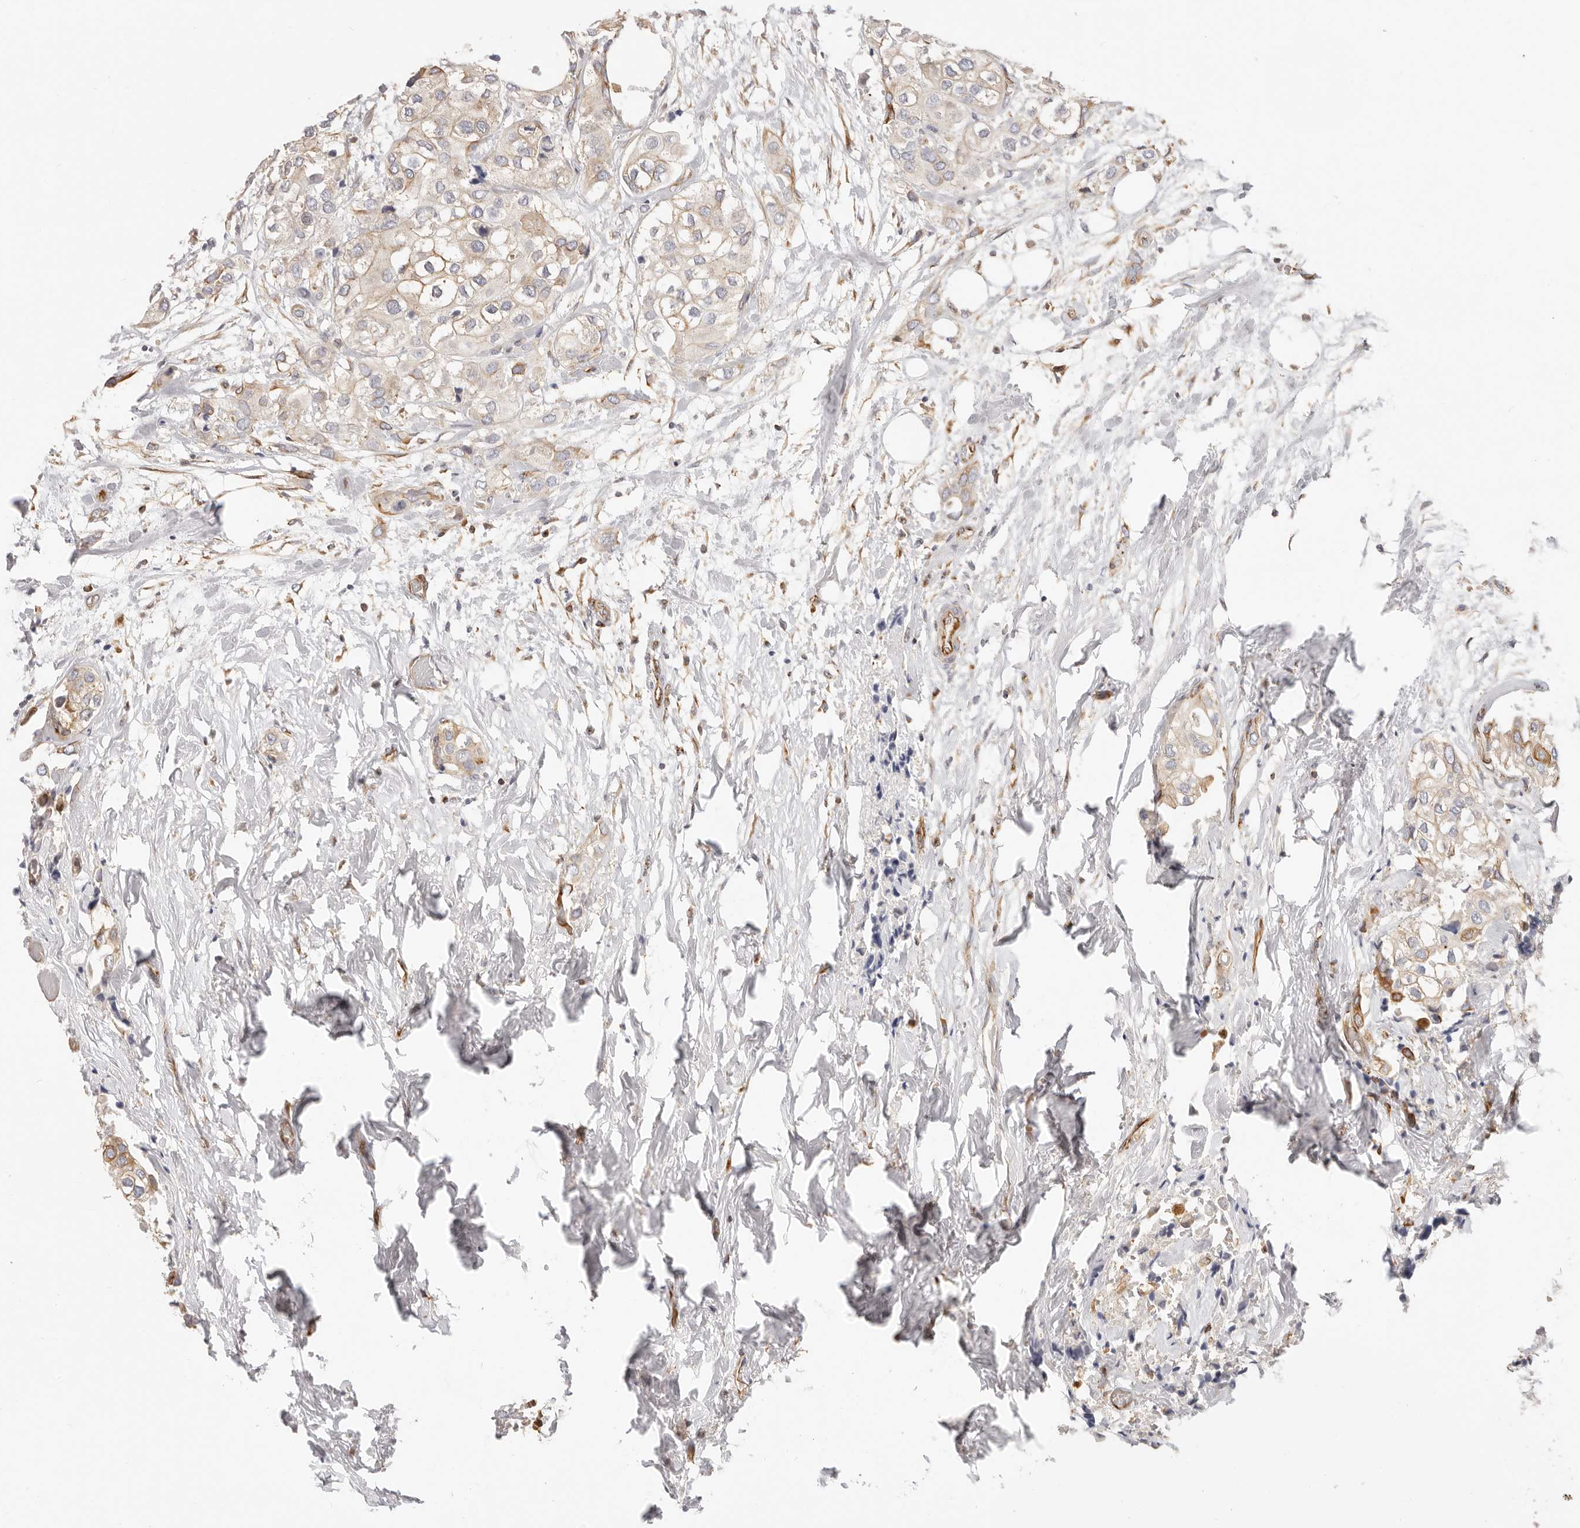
{"staining": {"intensity": "weak", "quantity": "<25%", "location": "cytoplasmic/membranous"}, "tissue": "urothelial cancer", "cell_type": "Tumor cells", "image_type": "cancer", "snomed": [{"axis": "morphology", "description": "Urothelial carcinoma, High grade"}, {"axis": "topography", "description": "Urinary bladder"}], "caption": "This micrograph is of high-grade urothelial carcinoma stained with immunohistochemistry (IHC) to label a protein in brown with the nuclei are counter-stained blue. There is no staining in tumor cells. Nuclei are stained in blue.", "gene": "DTNBP1", "patient": {"sex": "male", "age": 64}}